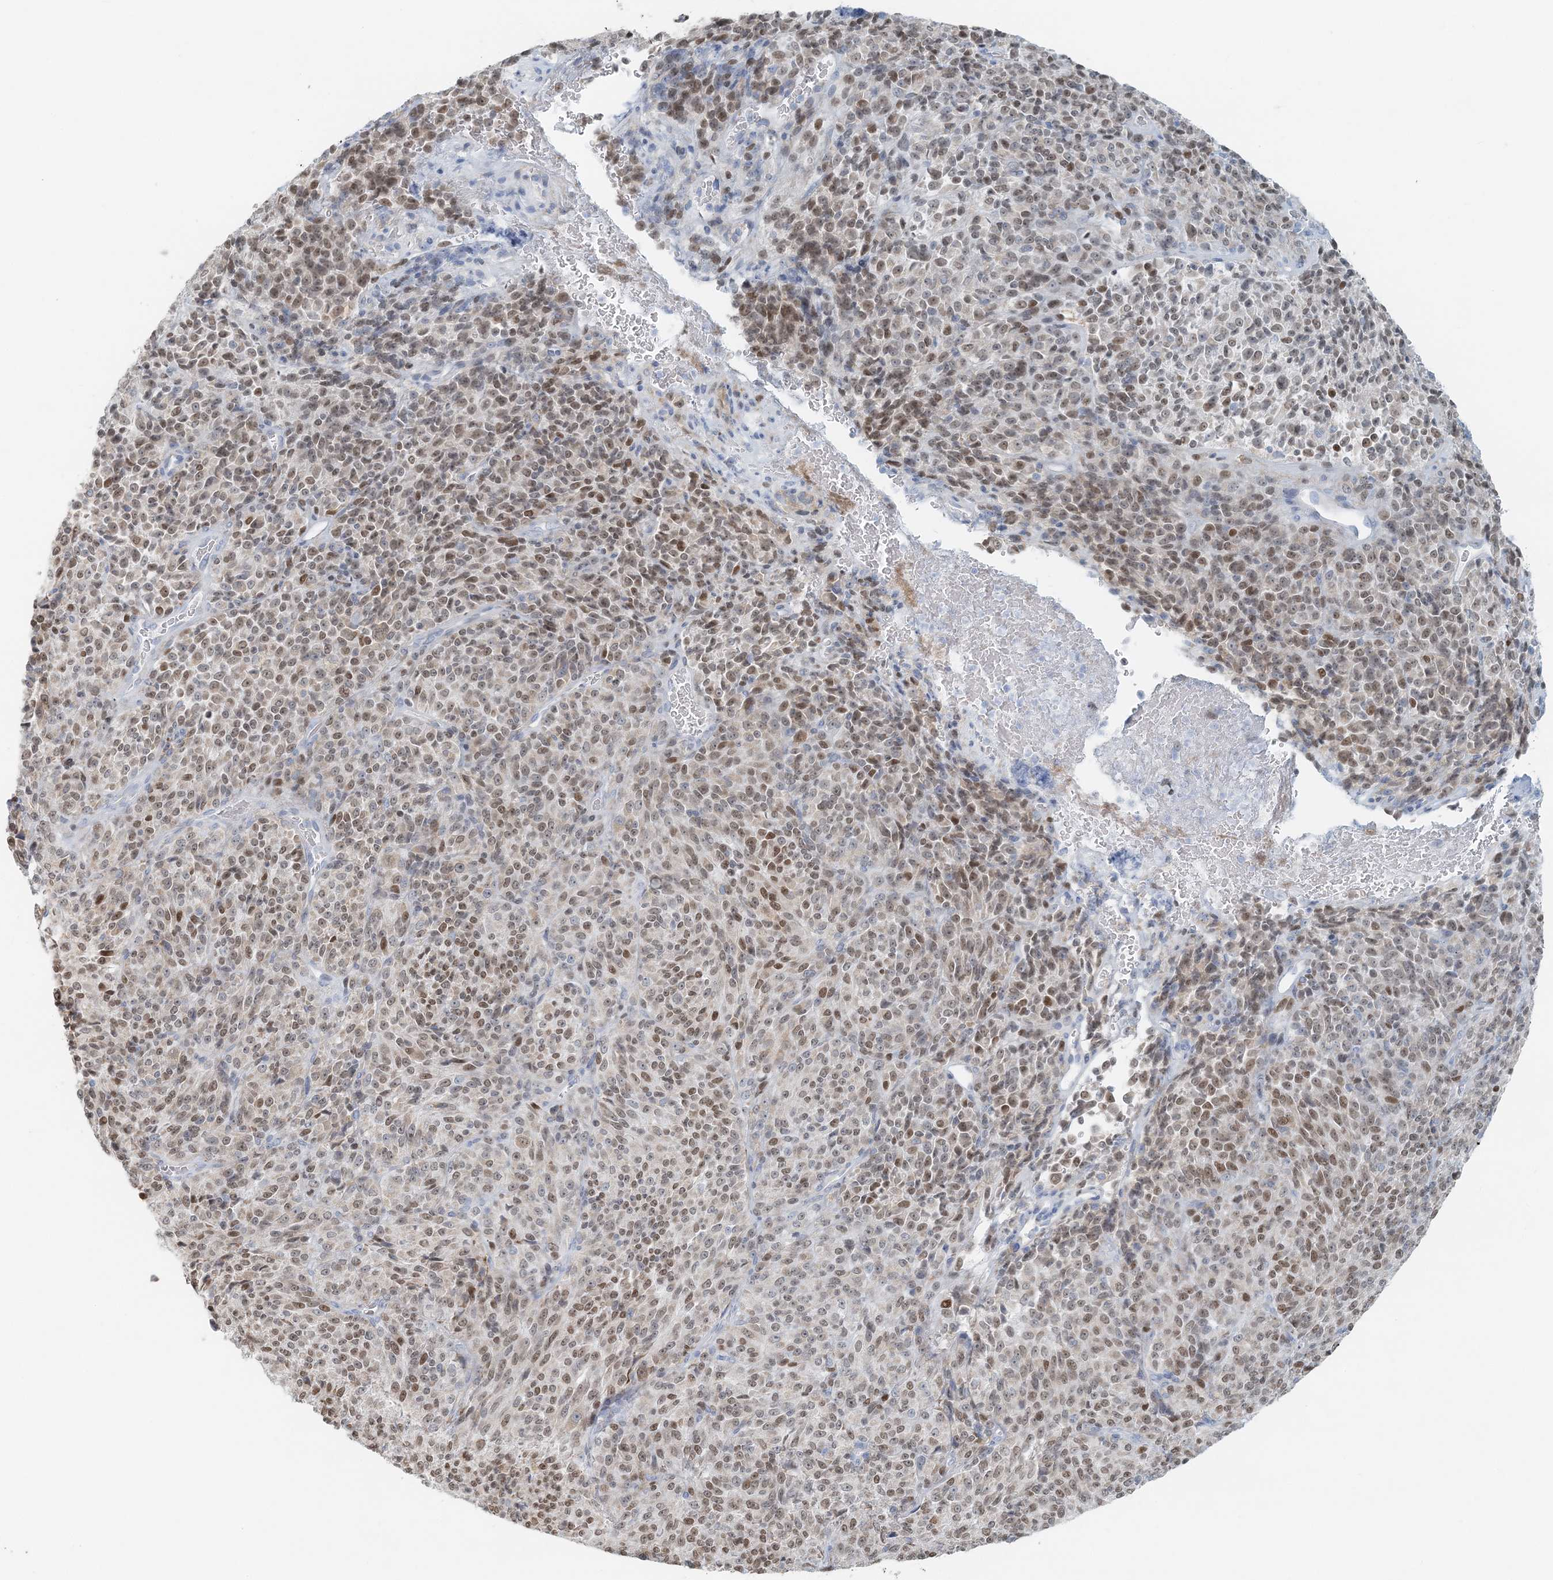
{"staining": {"intensity": "moderate", "quantity": ">75%", "location": "nuclear"}, "tissue": "melanoma", "cell_type": "Tumor cells", "image_type": "cancer", "snomed": [{"axis": "morphology", "description": "Malignant melanoma, Metastatic site"}, {"axis": "topography", "description": "Brain"}], "caption": "Protein staining of melanoma tissue exhibits moderate nuclear expression in about >75% of tumor cells.", "gene": "STK11IP", "patient": {"sex": "female", "age": 56}}